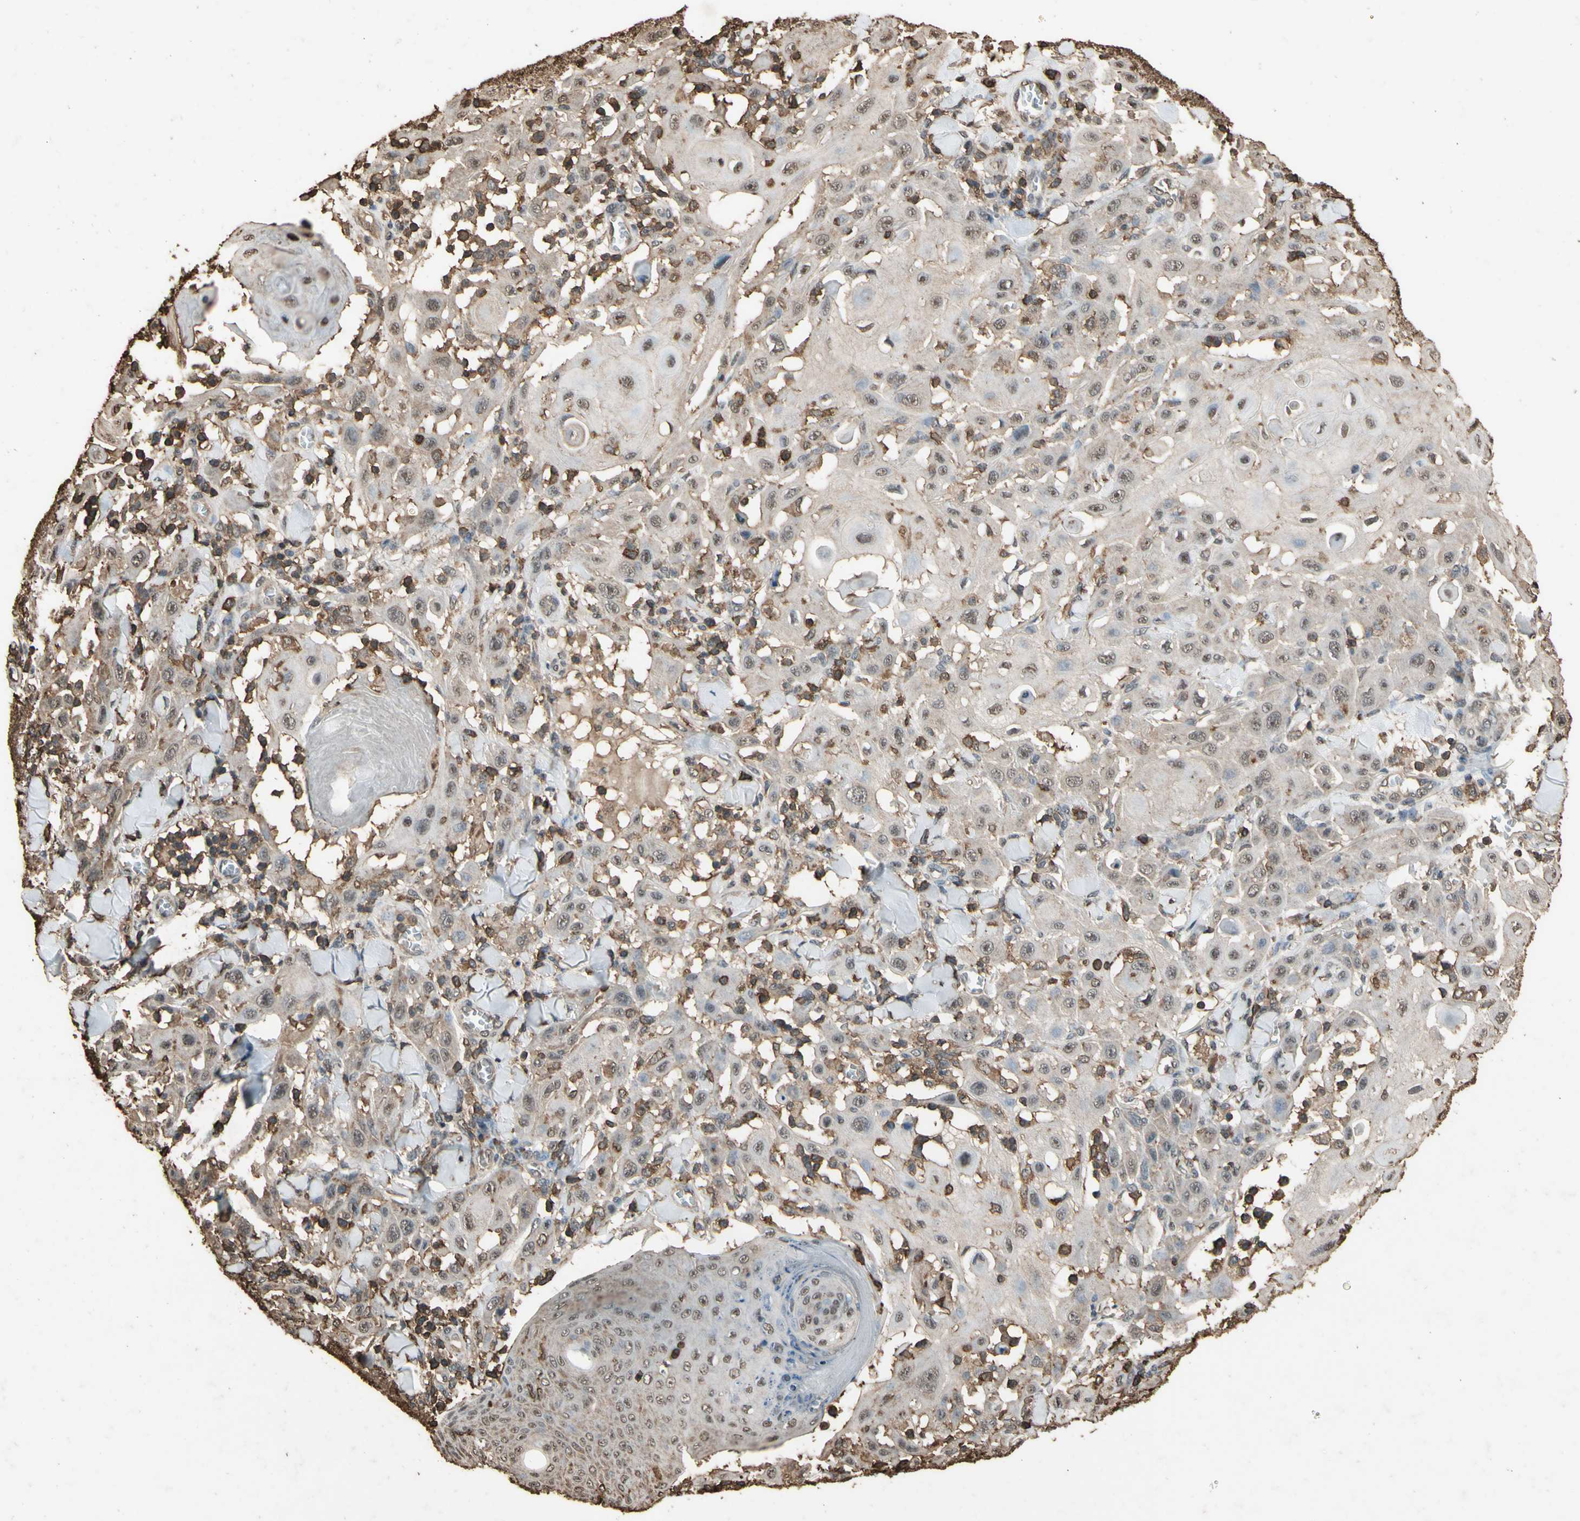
{"staining": {"intensity": "moderate", "quantity": ">75%", "location": "cytoplasmic/membranous,nuclear"}, "tissue": "skin cancer", "cell_type": "Tumor cells", "image_type": "cancer", "snomed": [{"axis": "morphology", "description": "Squamous cell carcinoma, NOS"}, {"axis": "topography", "description": "Skin"}], "caption": "Immunohistochemical staining of squamous cell carcinoma (skin) shows moderate cytoplasmic/membranous and nuclear protein staining in approximately >75% of tumor cells.", "gene": "TNFSF13B", "patient": {"sex": "male", "age": 24}}